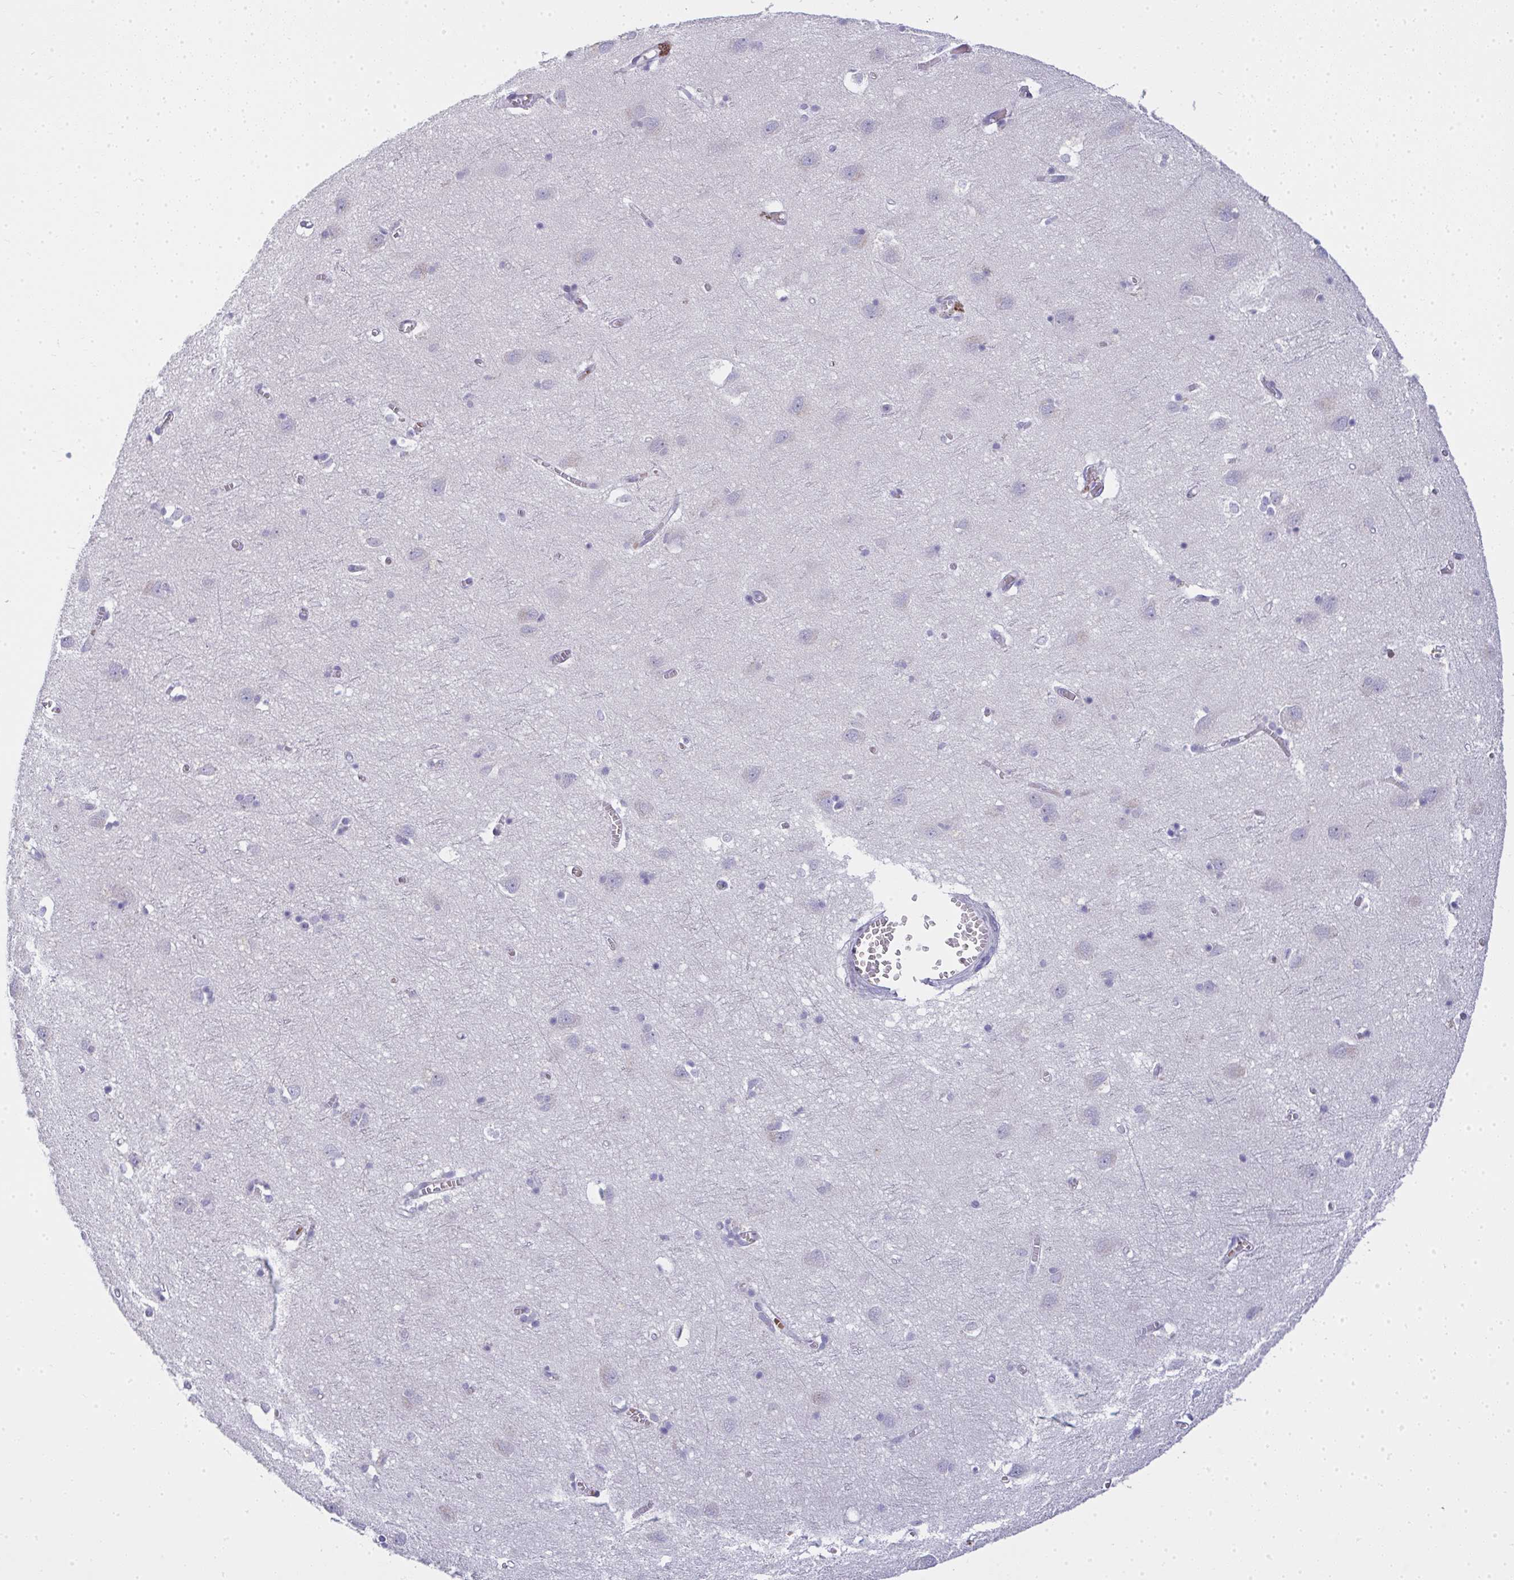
{"staining": {"intensity": "negative", "quantity": "none", "location": "none"}, "tissue": "cerebral cortex", "cell_type": "Endothelial cells", "image_type": "normal", "snomed": [{"axis": "morphology", "description": "Normal tissue, NOS"}, {"axis": "topography", "description": "Cerebral cortex"}], "caption": "An IHC micrograph of normal cerebral cortex is shown. There is no staining in endothelial cells of cerebral cortex. (DAB immunohistochemistry with hematoxylin counter stain).", "gene": "ZNF182", "patient": {"sex": "male", "age": 70}}